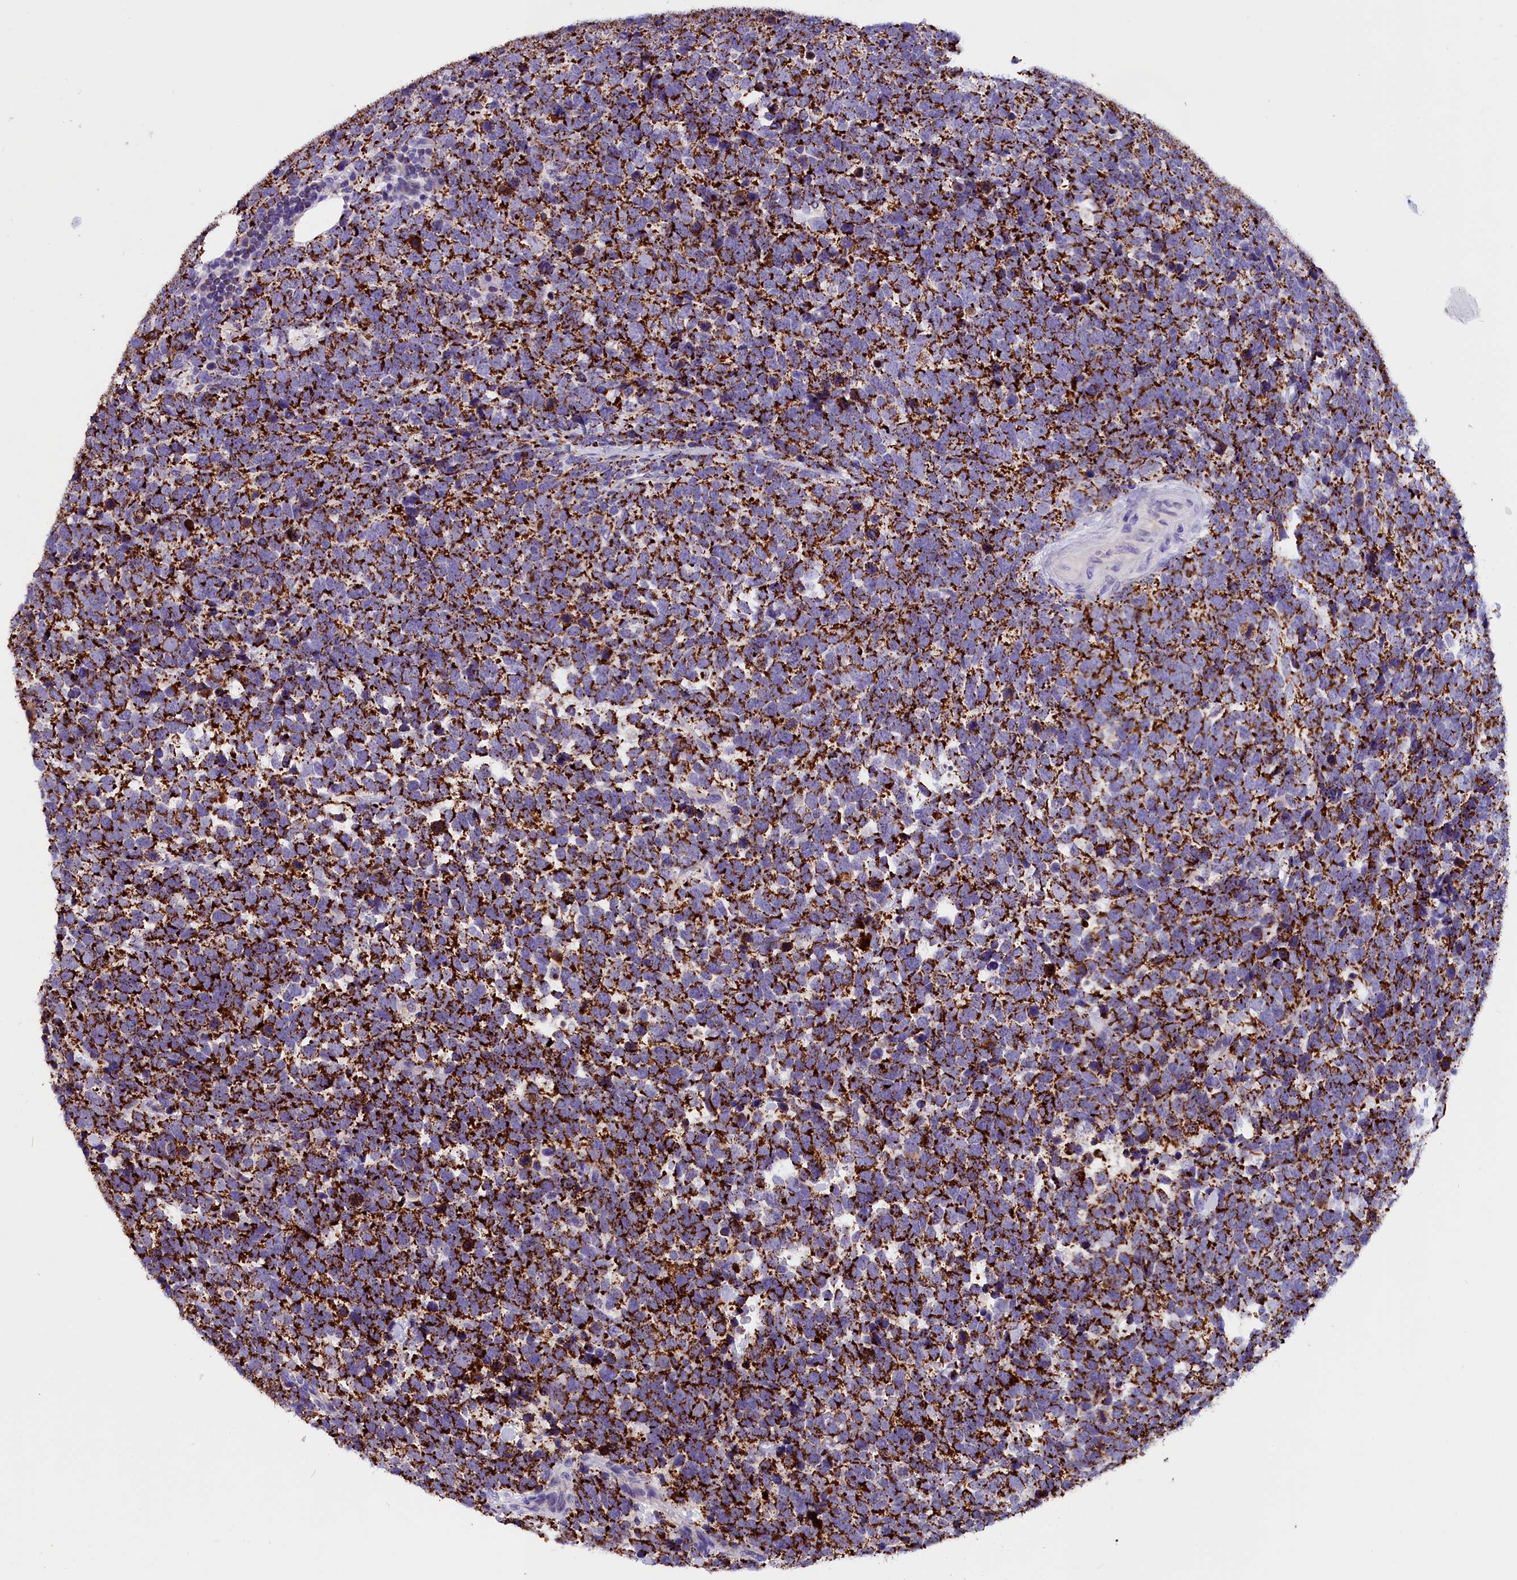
{"staining": {"intensity": "strong", "quantity": ">75%", "location": "cytoplasmic/membranous"}, "tissue": "urothelial cancer", "cell_type": "Tumor cells", "image_type": "cancer", "snomed": [{"axis": "morphology", "description": "Urothelial carcinoma, High grade"}, {"axis": "topography", "description": "Urinary bladder"}], "caption": "Immunohistochemical staining of urothelial carcinoma (high-grade) exhibits strong cytoplasmic/membranous protein staining in approximately >75% of tumor cells. (DAB IHC with brightfield microscopy, high magnification).", "gene": "ABAT", "patient": {"sex": "female", "age": 82}}